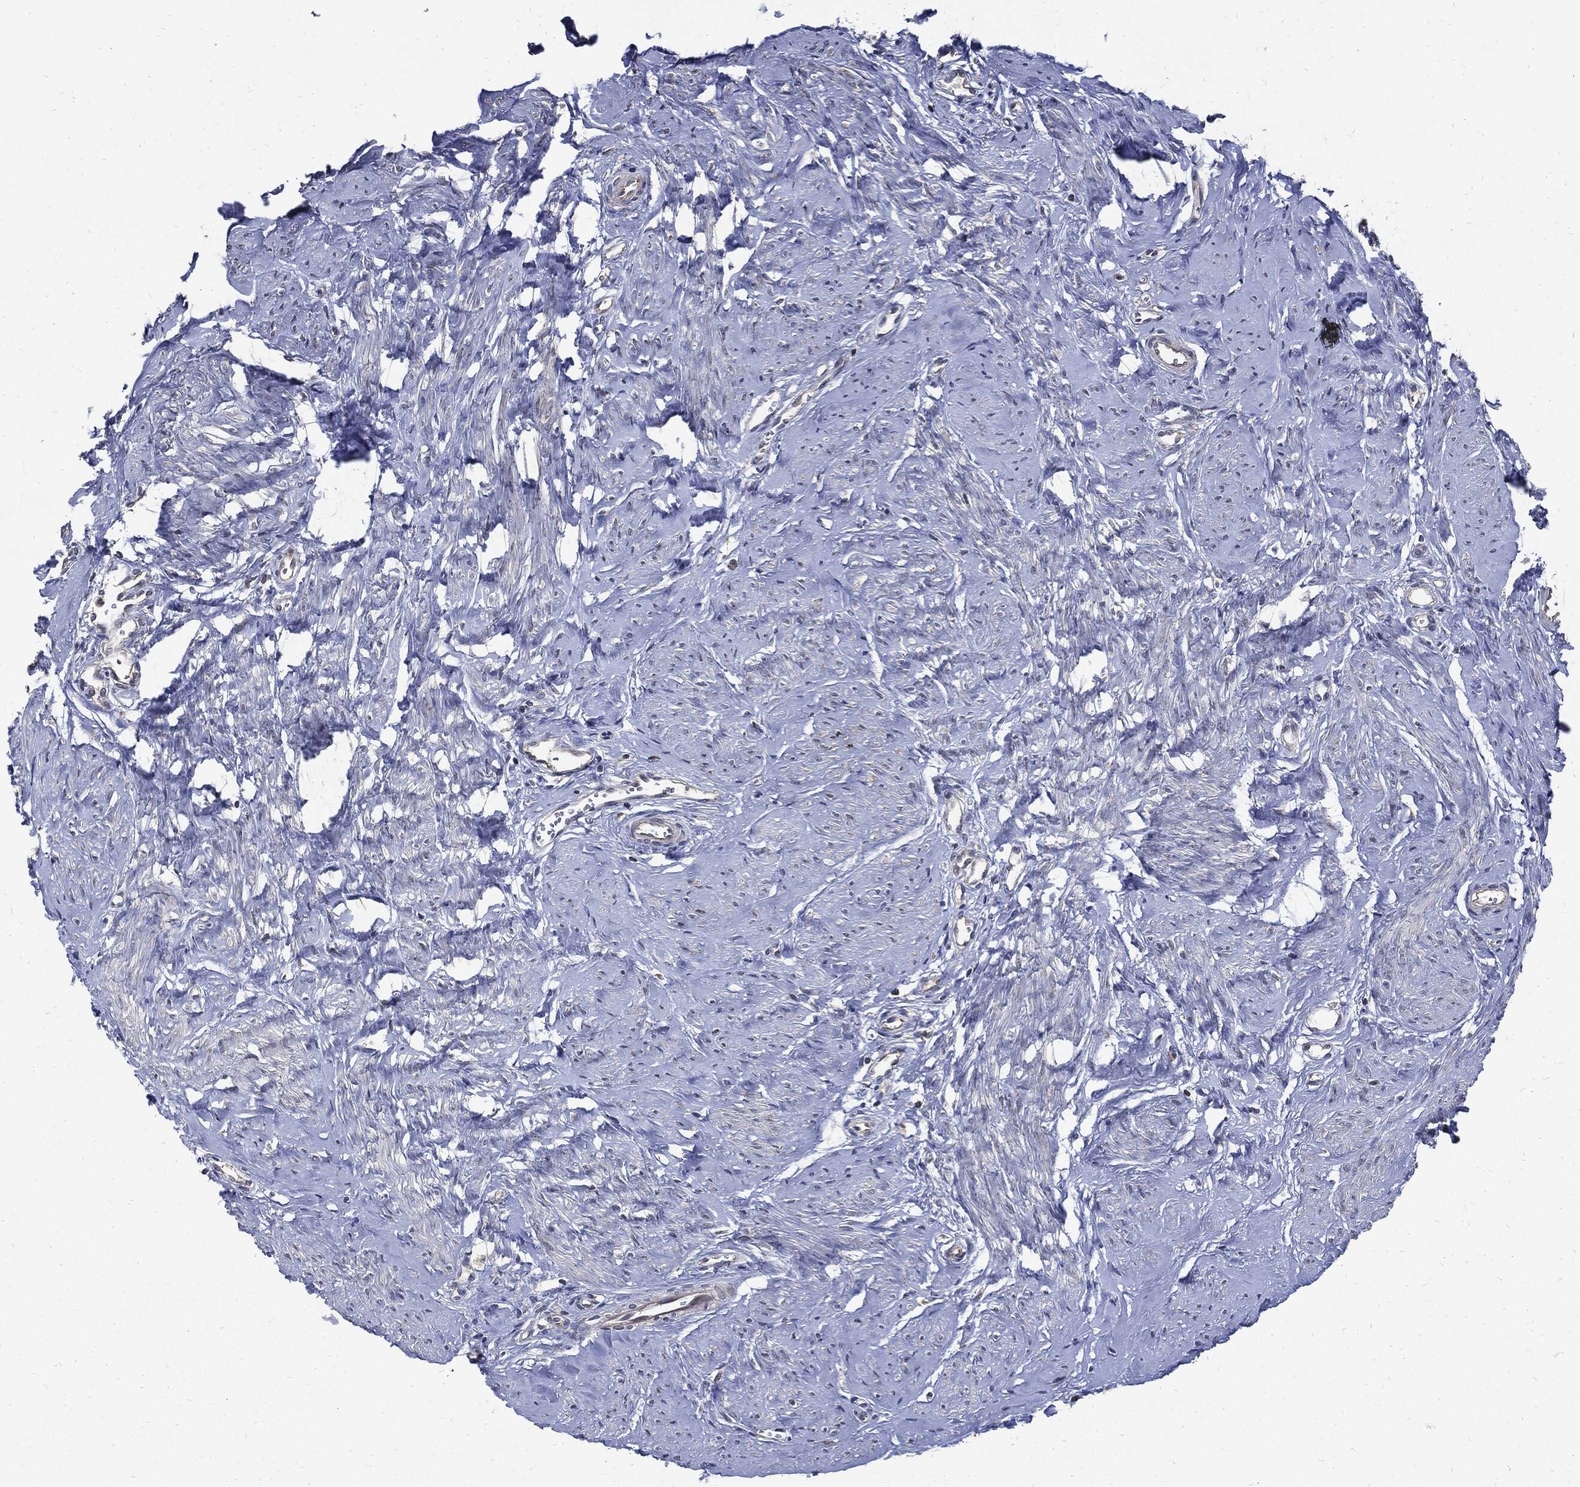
{"staining": {"intensity": "negative", "quantity": "none", "location": "none"}, "tissue": "smooth muscle", "cell_type": "Smooth muscle cells", "image_type": "normal", "snomed": [{"axis": "morphology", "description": "Normal tissue, NOS"}, {"axis": "topography", "description": "Smooth muscle"}], "caption": "A high-resolution photomicrograph shows immunohistochemistry staining of unremarkable smooth muscle, which demonstrates no significant staining in smooth muscle cells. The staining was performed using DAB (3,3'-diaminobenzidine) to visualize the protein expression in brown, while the nuclei were stained in blue with hematoxylin (Magnification: 20x).", "gene": "SLC31A2", "patient": {"sex": "female", "age": 48}}